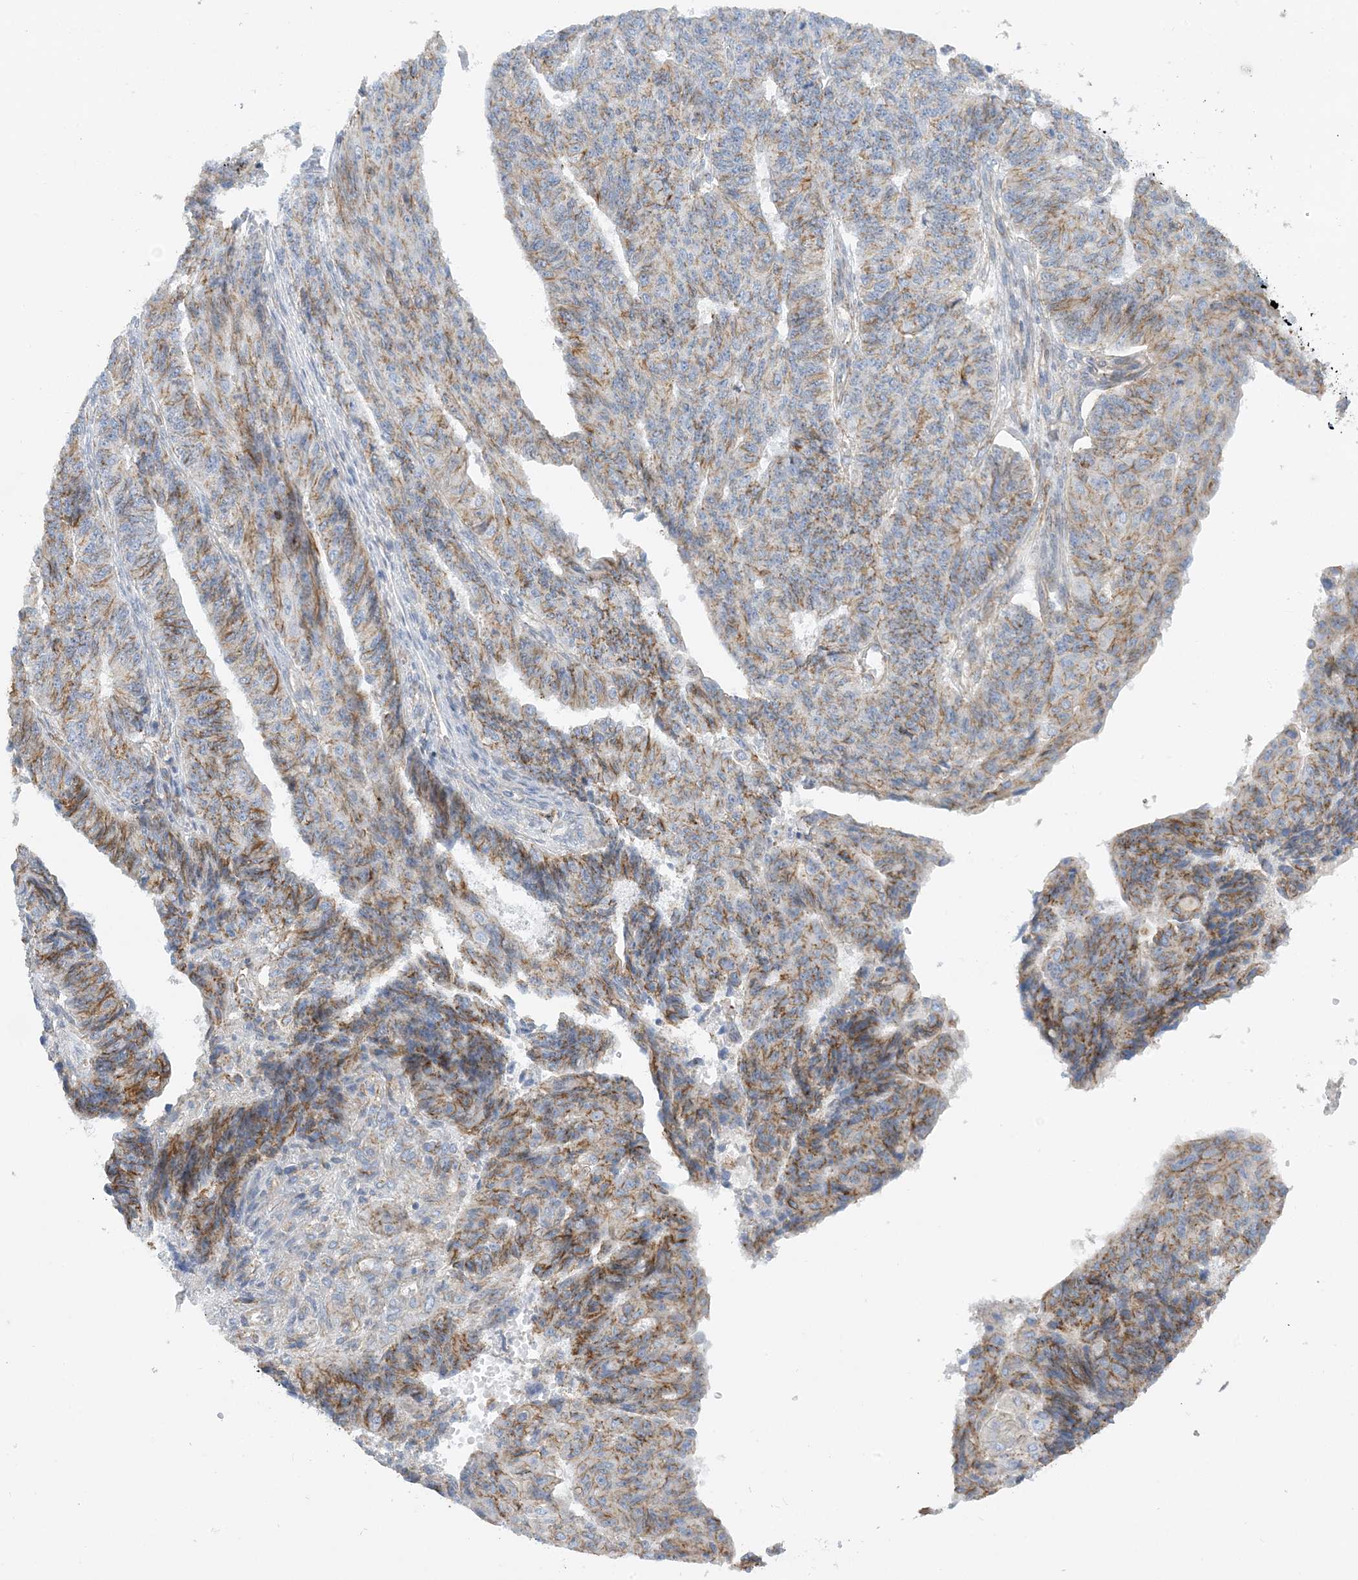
{"staining": {"intensity": "moderate", "quantity": "25%-75%", "location": "cytoplasmic/membranous"}, "tissue": "endometrial cancer", "cell_type": "Tumor cells", "image_type": "cancer", "snomed": [{"axis": "morphology", "description": "Adenocarcinoma, NOS"}, {"axis": "topography", "description": "Endometrium"}], "caption": "A histopathology image showing moderate cytoplasmic/membranous positivity in approximately 25%-75% of tumor cells in adenocarcinoma (endometrial), as visualized by brown immunohistochemical staining.", "gene": "CALHM5", "patient": {"sex": "female", "age": 32}}